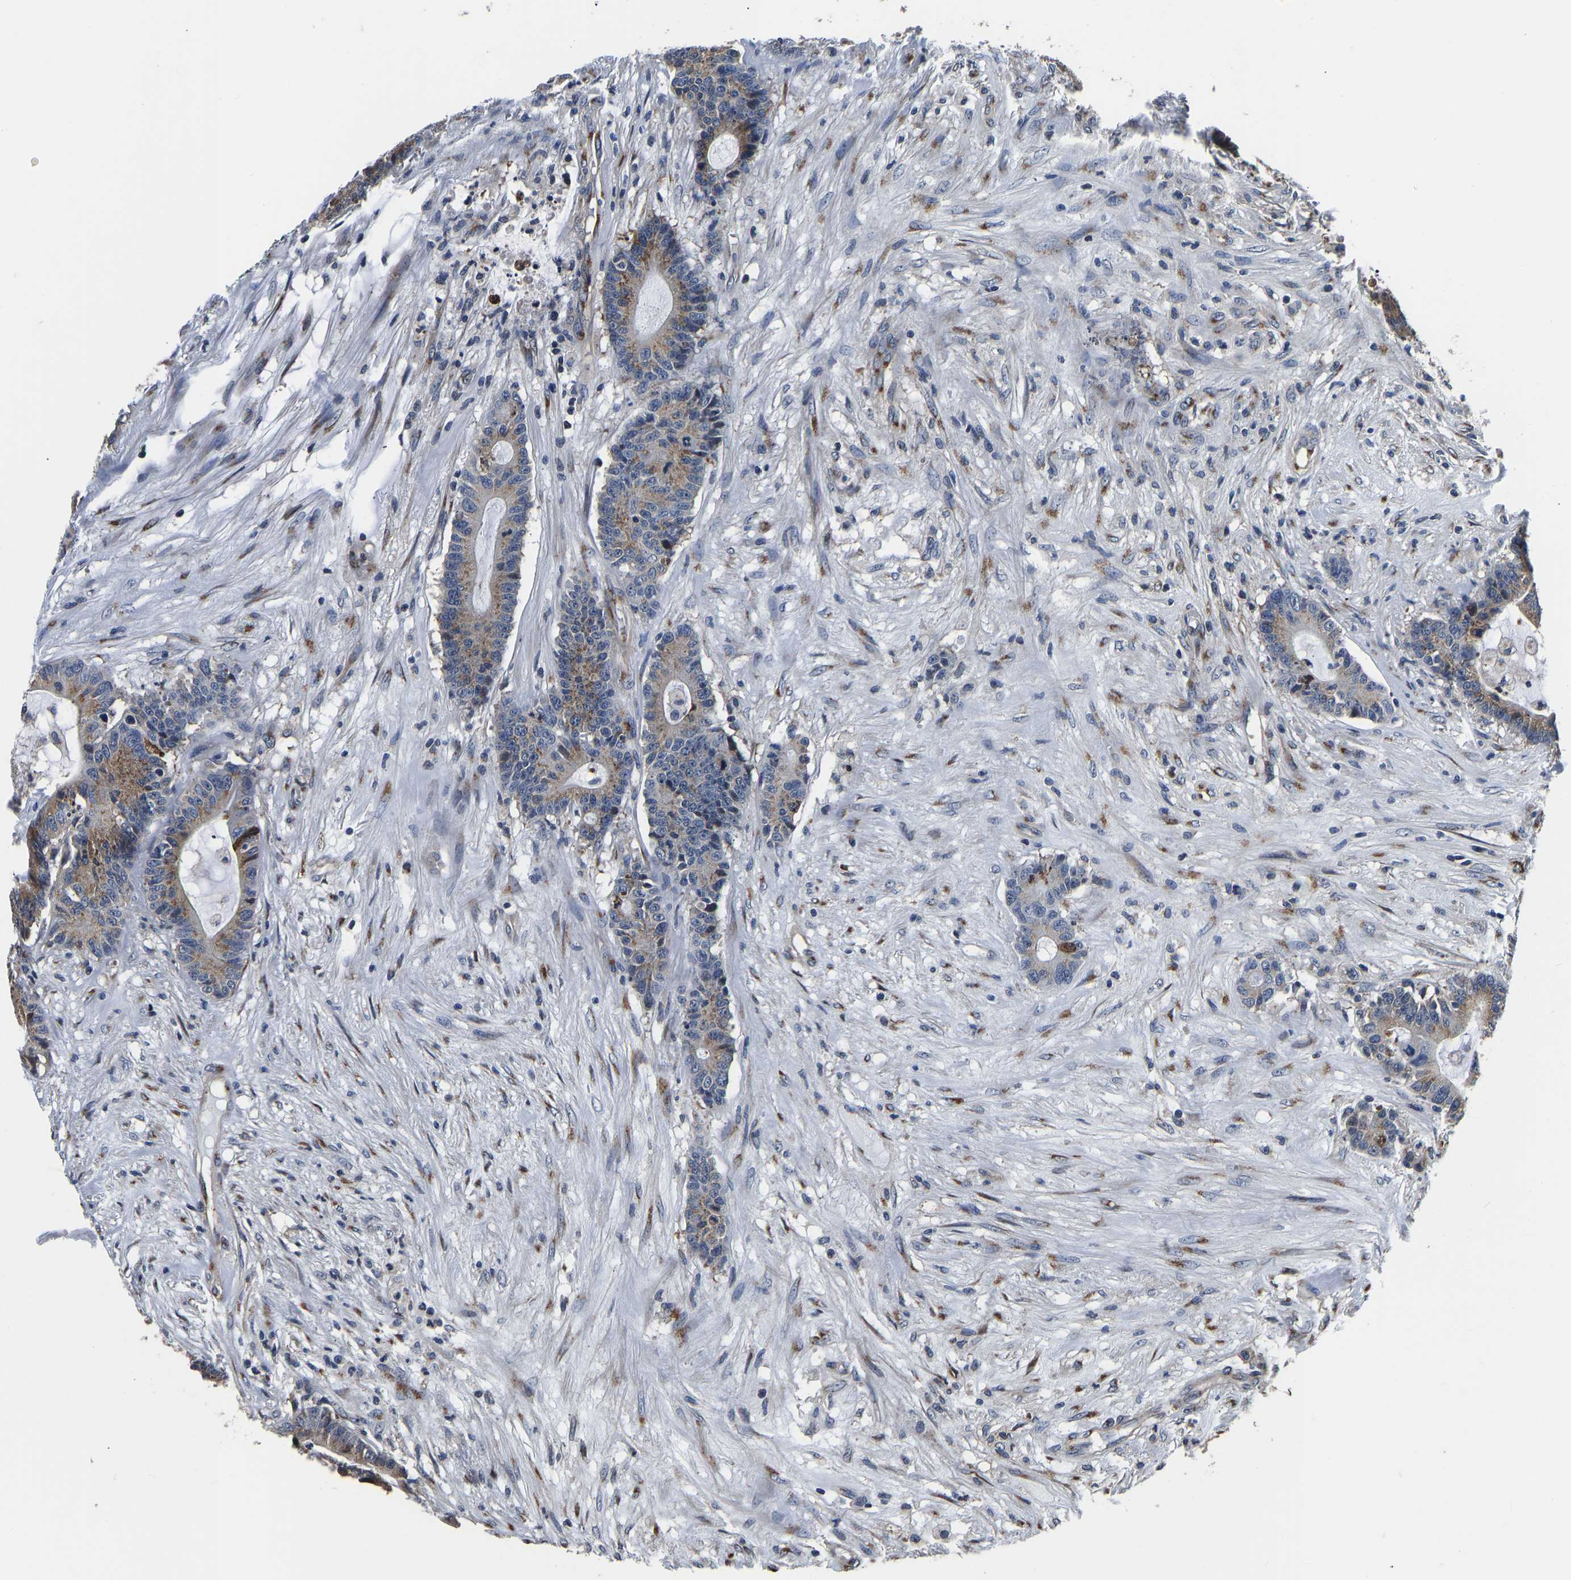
{"staining": {"intensity": "moderate", "quantity": ">75%", "location": "cytoplasmic/membranous"}, "tissue": "colorectal cancer", "cell_type": "Tumor cells", "image_type": "cancer", "snomed": [{"axis": "morphology", "description": "Adenocarcinoma, NOS"}, {"axis": "topography", "description": "Colon"}], "caption": "A high-resolution image shows IHC staining of colorectal cancer (adenocarcinoma), which exhibits moderate cytoplasmic/membranous expression in about >75% of tumor cells. Nuclei are stained in blue.", "gene": "RABAC1", "patient": {"sex": "female", "age": 84}}